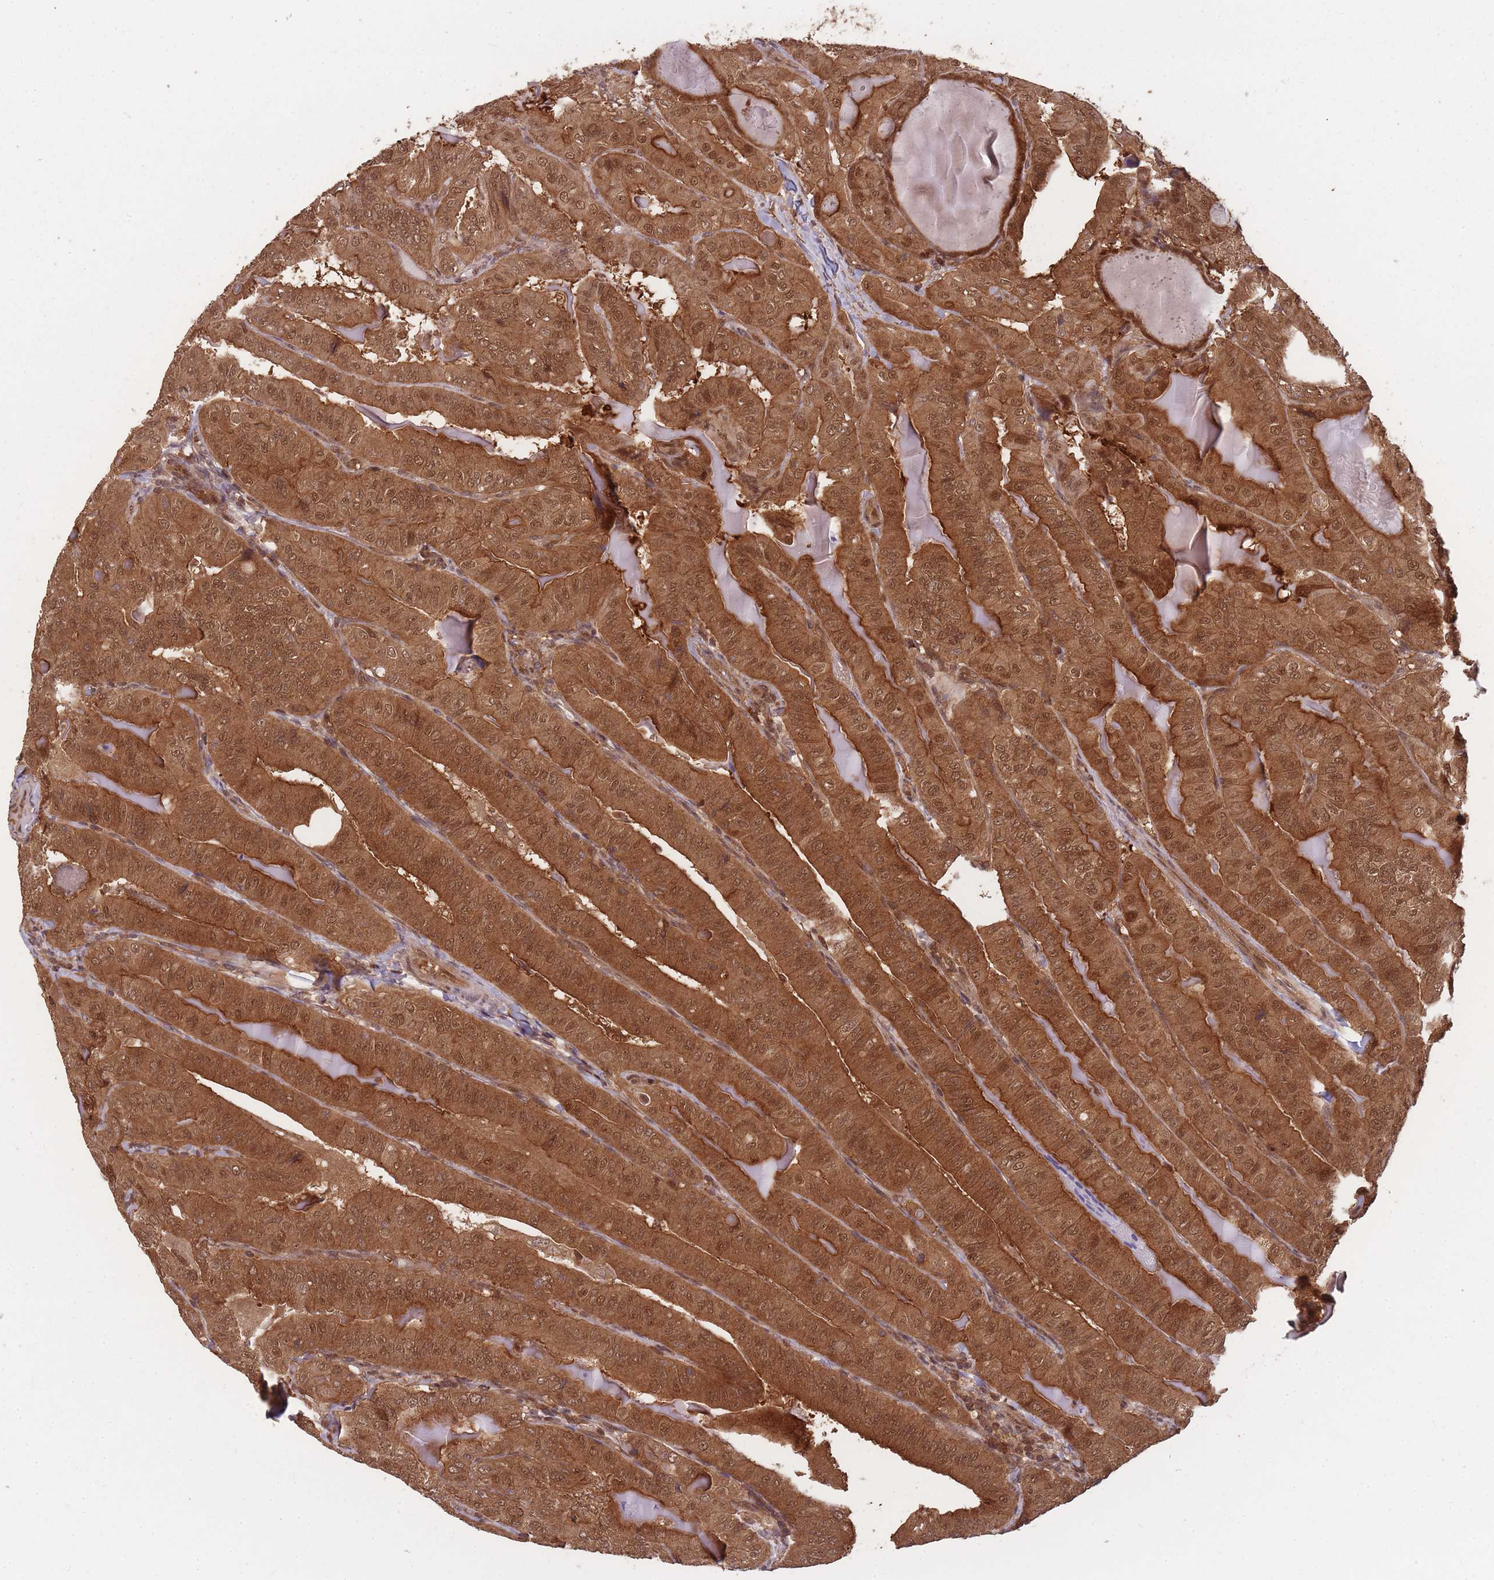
{"staining": {"intensity": "strong", "quantity": ">75%", "location": "cytoplasmic/membranous,nuclear"}, "tissue": "thyroid cancer", "cell_type": "Tumor cells", "image_type": "cancer", "snomed": [{"axis": "morphology", "description": "Papillary adenocarcinoma, NOS"}, {"axis": "topography", "description": "Thyroid gland"}], "caption": "Human thyroid cancer stained with a brown dye exhibits strong cytoplasmic/membranous and nuclear positive staining in approximately >75% of tumor cells.", "gene": "PPP6R3", "patient": {"sex": "female", "age": 68}}